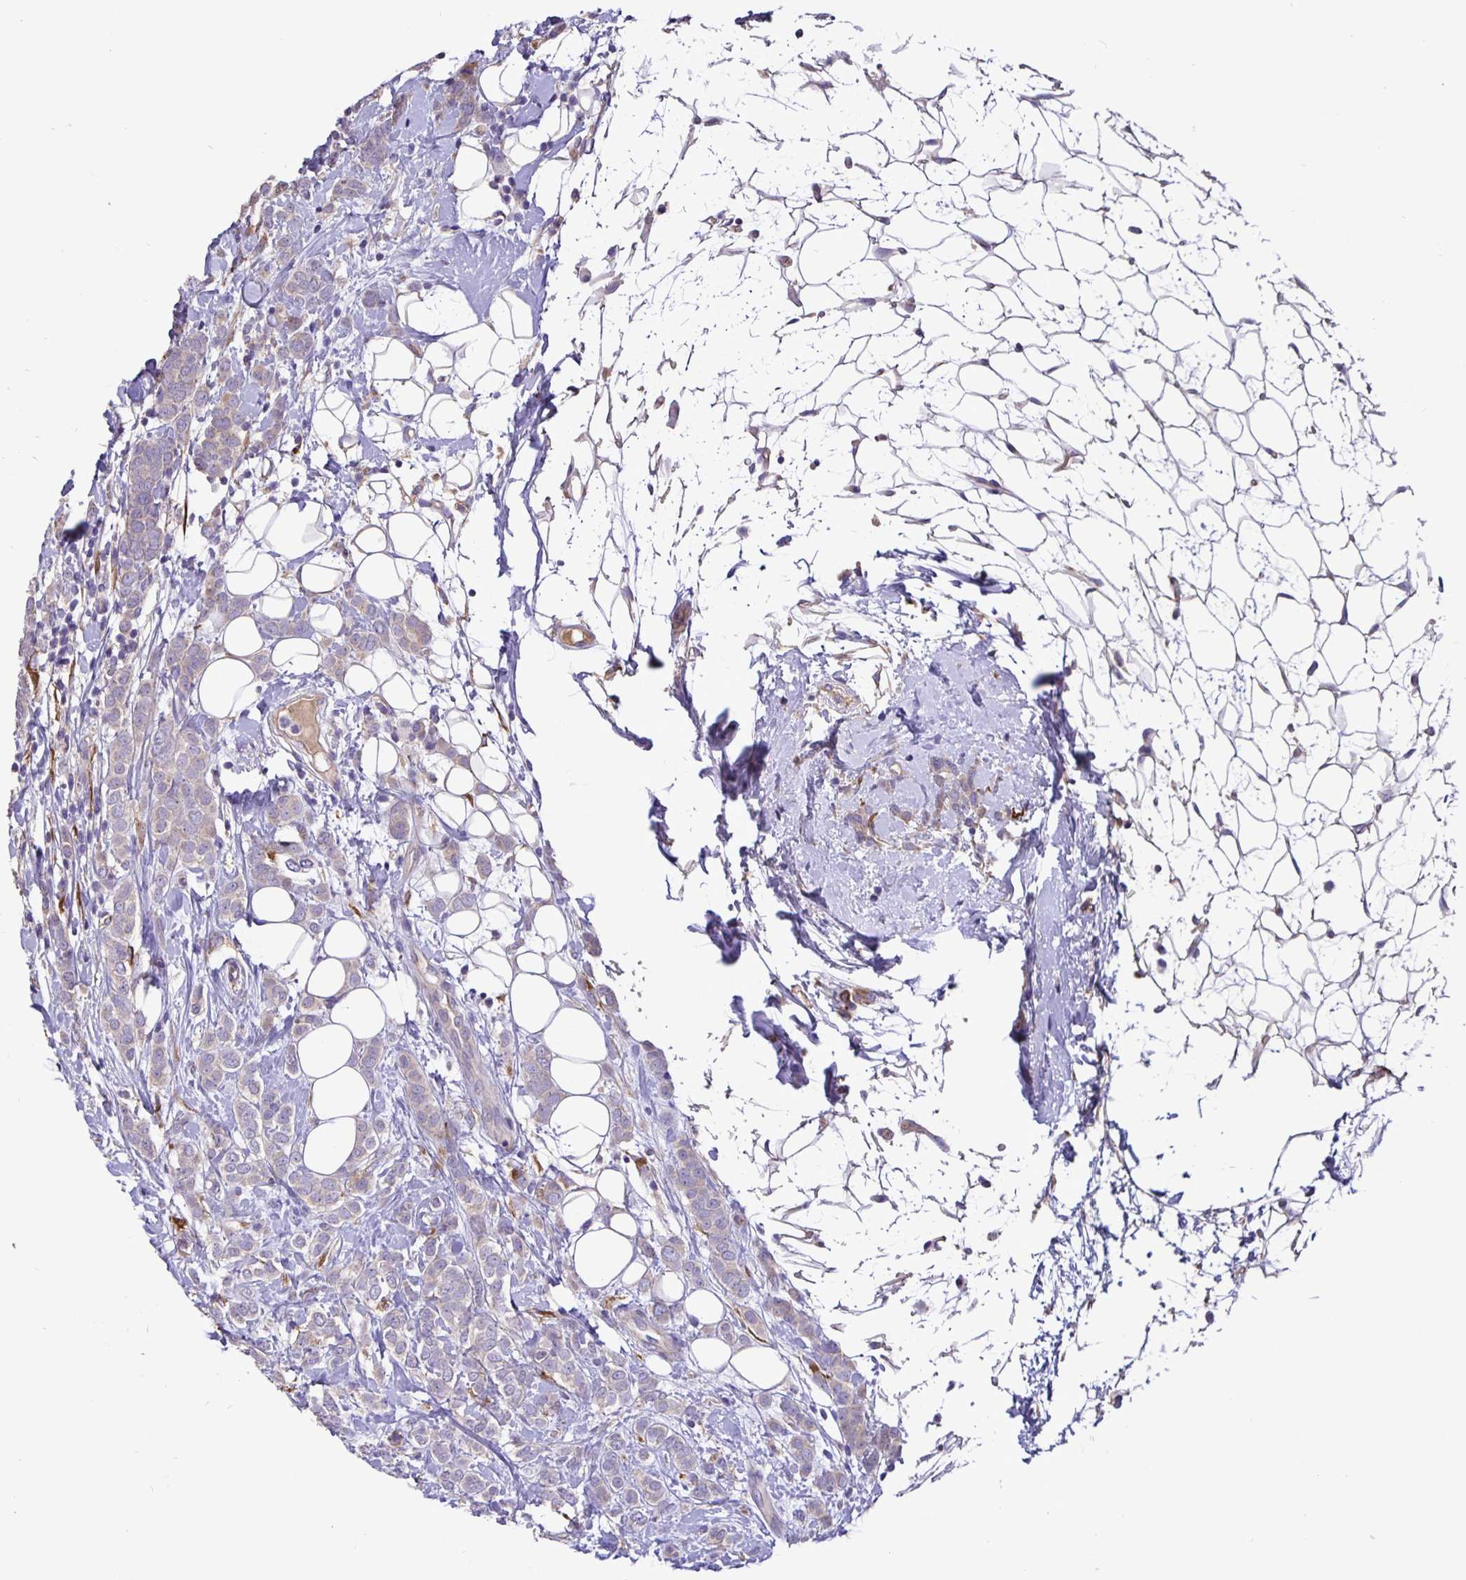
{"staining": {"intensity": "negative", "quantity": "none", "location": "none"}, "tissue": "breast cancer", "cell_type": "Tumor cells", "image_type": "cancer", "snomed": [{"axis": "morphology", "description": "Lobular carcinoma"}, {"axis": "topography", "description": "Breast"}], "caption": "Photomicrograph shows no protein expression in tumor cells of breast cancer tissue.", "gene": "EML6", "patient": {"sex": "female", "age": 49}}